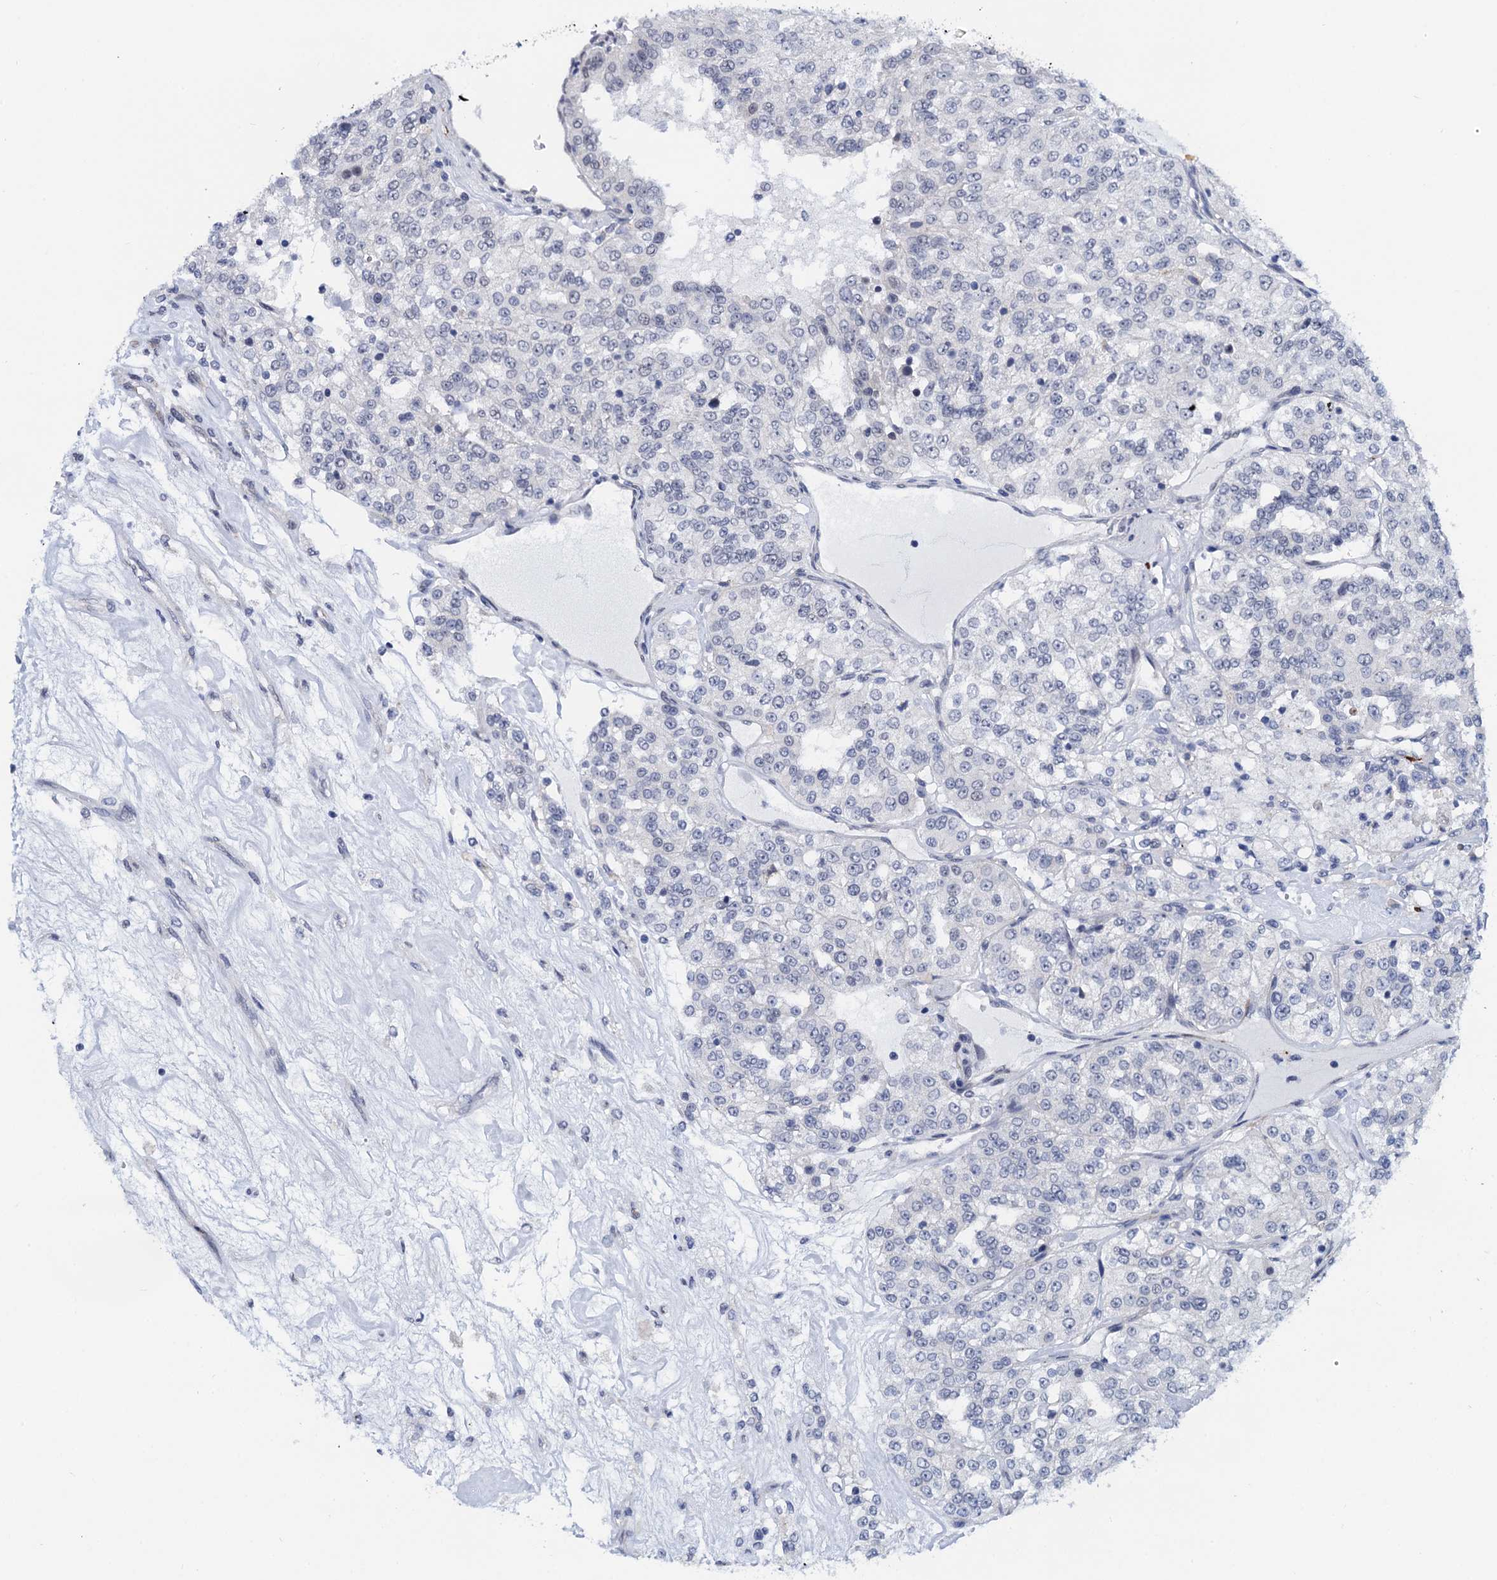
{"staining": {"intensity": "negative", "quantity": "none", "location": "none"}, "tissue": "renal cancer", "cell_type": "Tumor cells", "image_type": "cancer", "snomed": [{"axis": "morphology", "description": "Adenocarcinoma, NOS"}, {"axis": "topography", "description": "Kidney"}], "caption": "Tumor cells are negative for brown protein staining in renal adenocarcinoma.", "gene": "C16orf87", "patient": {"sex": "female", "age": 63}}